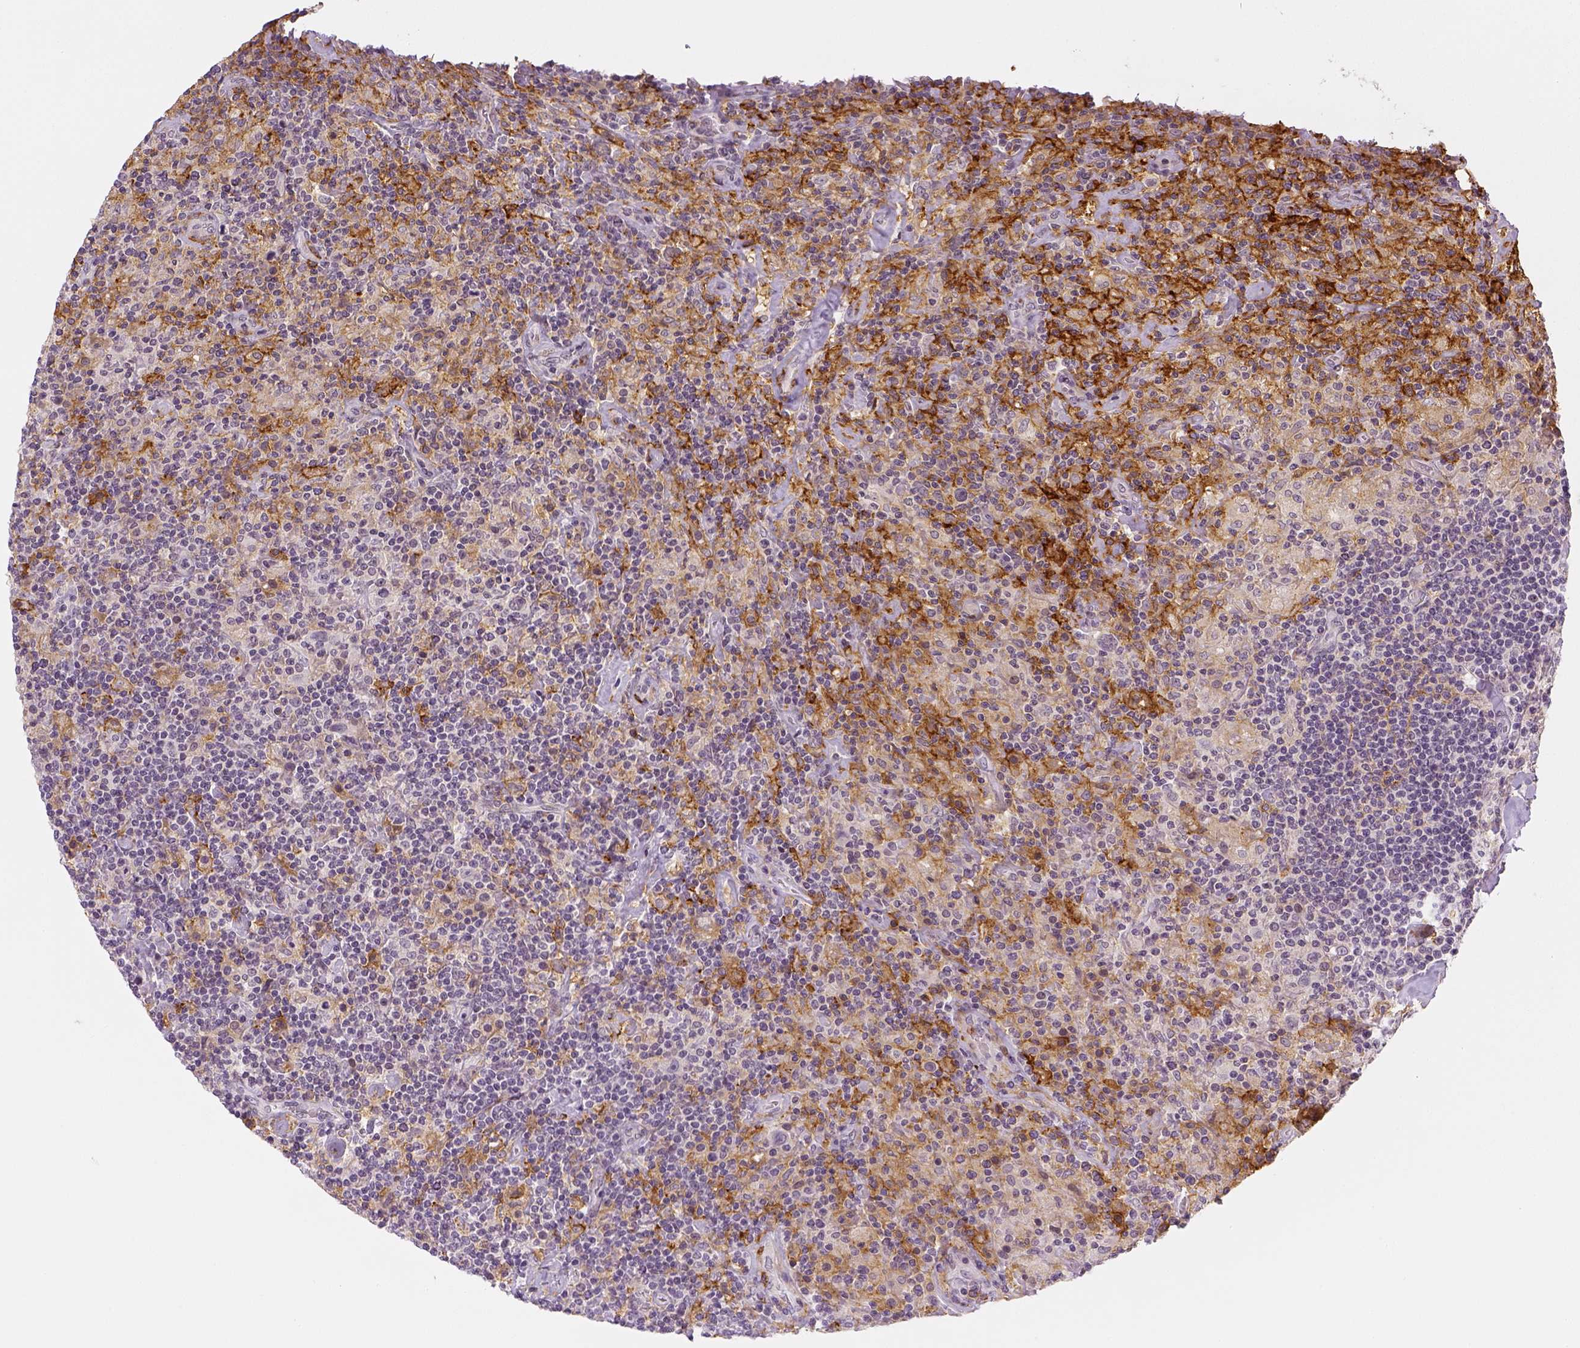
{"staining": {"intensity": "negative", "quantity": "none", "location": "none"}, "tissue": "lymphoma", "cell_type": "Tumor cells", "image_type": "cancer", "snomed": [{"axis": "morphology", "description": "Hodgkin's disease, NOS"}, {"axis": "topography", "description": "Lymph node"}], "caption": "The photomicrograph displays no significant staining in tumor cells of Hodgkin's disease.", "gene": "CD14", "patient": {"sex": "male", "age": 70}}